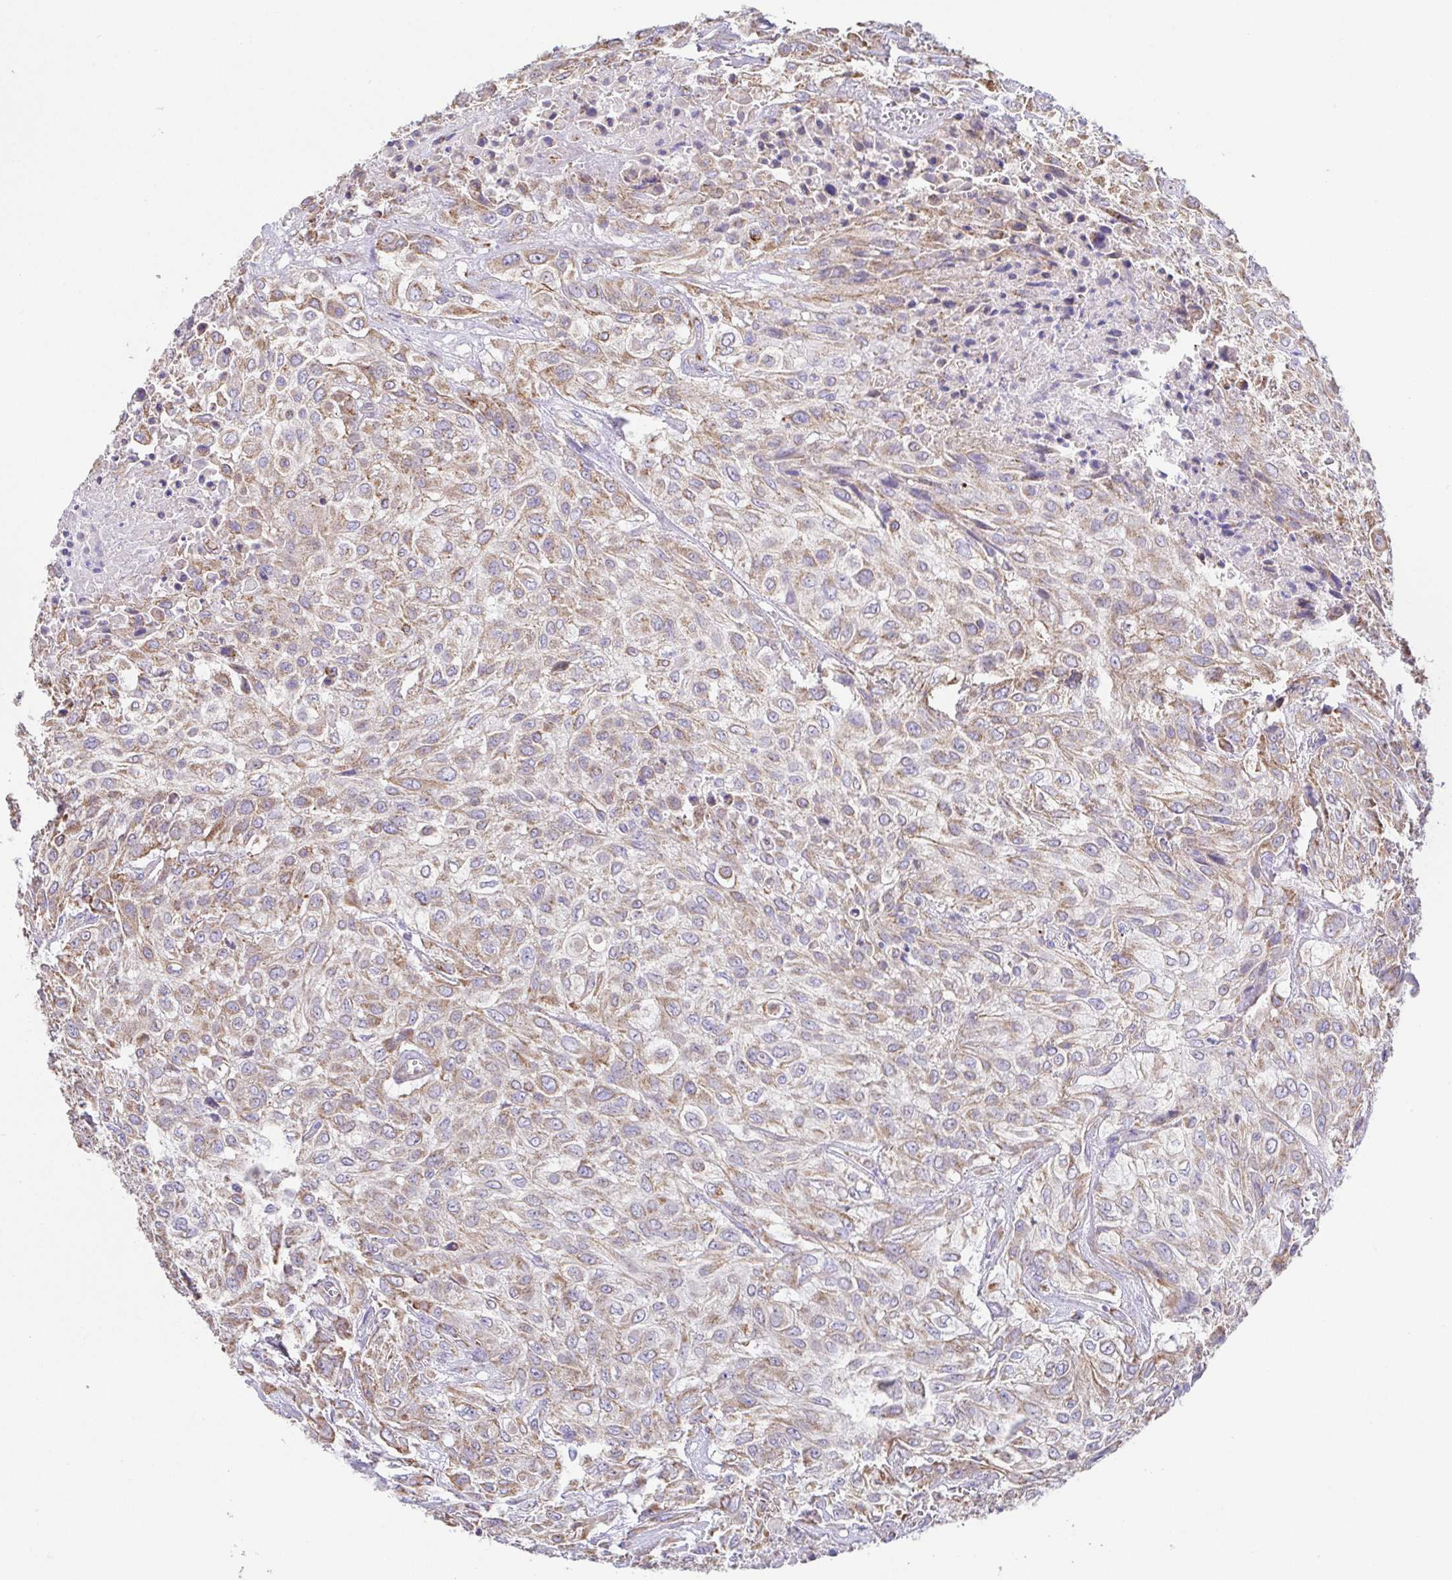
{"staining": {"intensity": "moderate", "quantity": ">75%", "location": "cytoplasmic/membranous"}, "tissue": "urothelial cancer", "cell_type": "Tumor cells", "image_type": "cancer", "snomed": [{"axis": "morphology", "description": "Urothelial carcinoma, High grade"}, {"axis": "topography", "description": "Urinary bladder"}], "caption": "High-grade urothelial carcinoma stained with IHC exhibits moderate cytoplasmic/membranous positivity in about >75% of tumor cells. Immunohistochemistry (ihc) stains the protein in brown and the nuclei are stained blue.", "gene": "GINM1", "patient": {"sex": "male", "age": 57}}